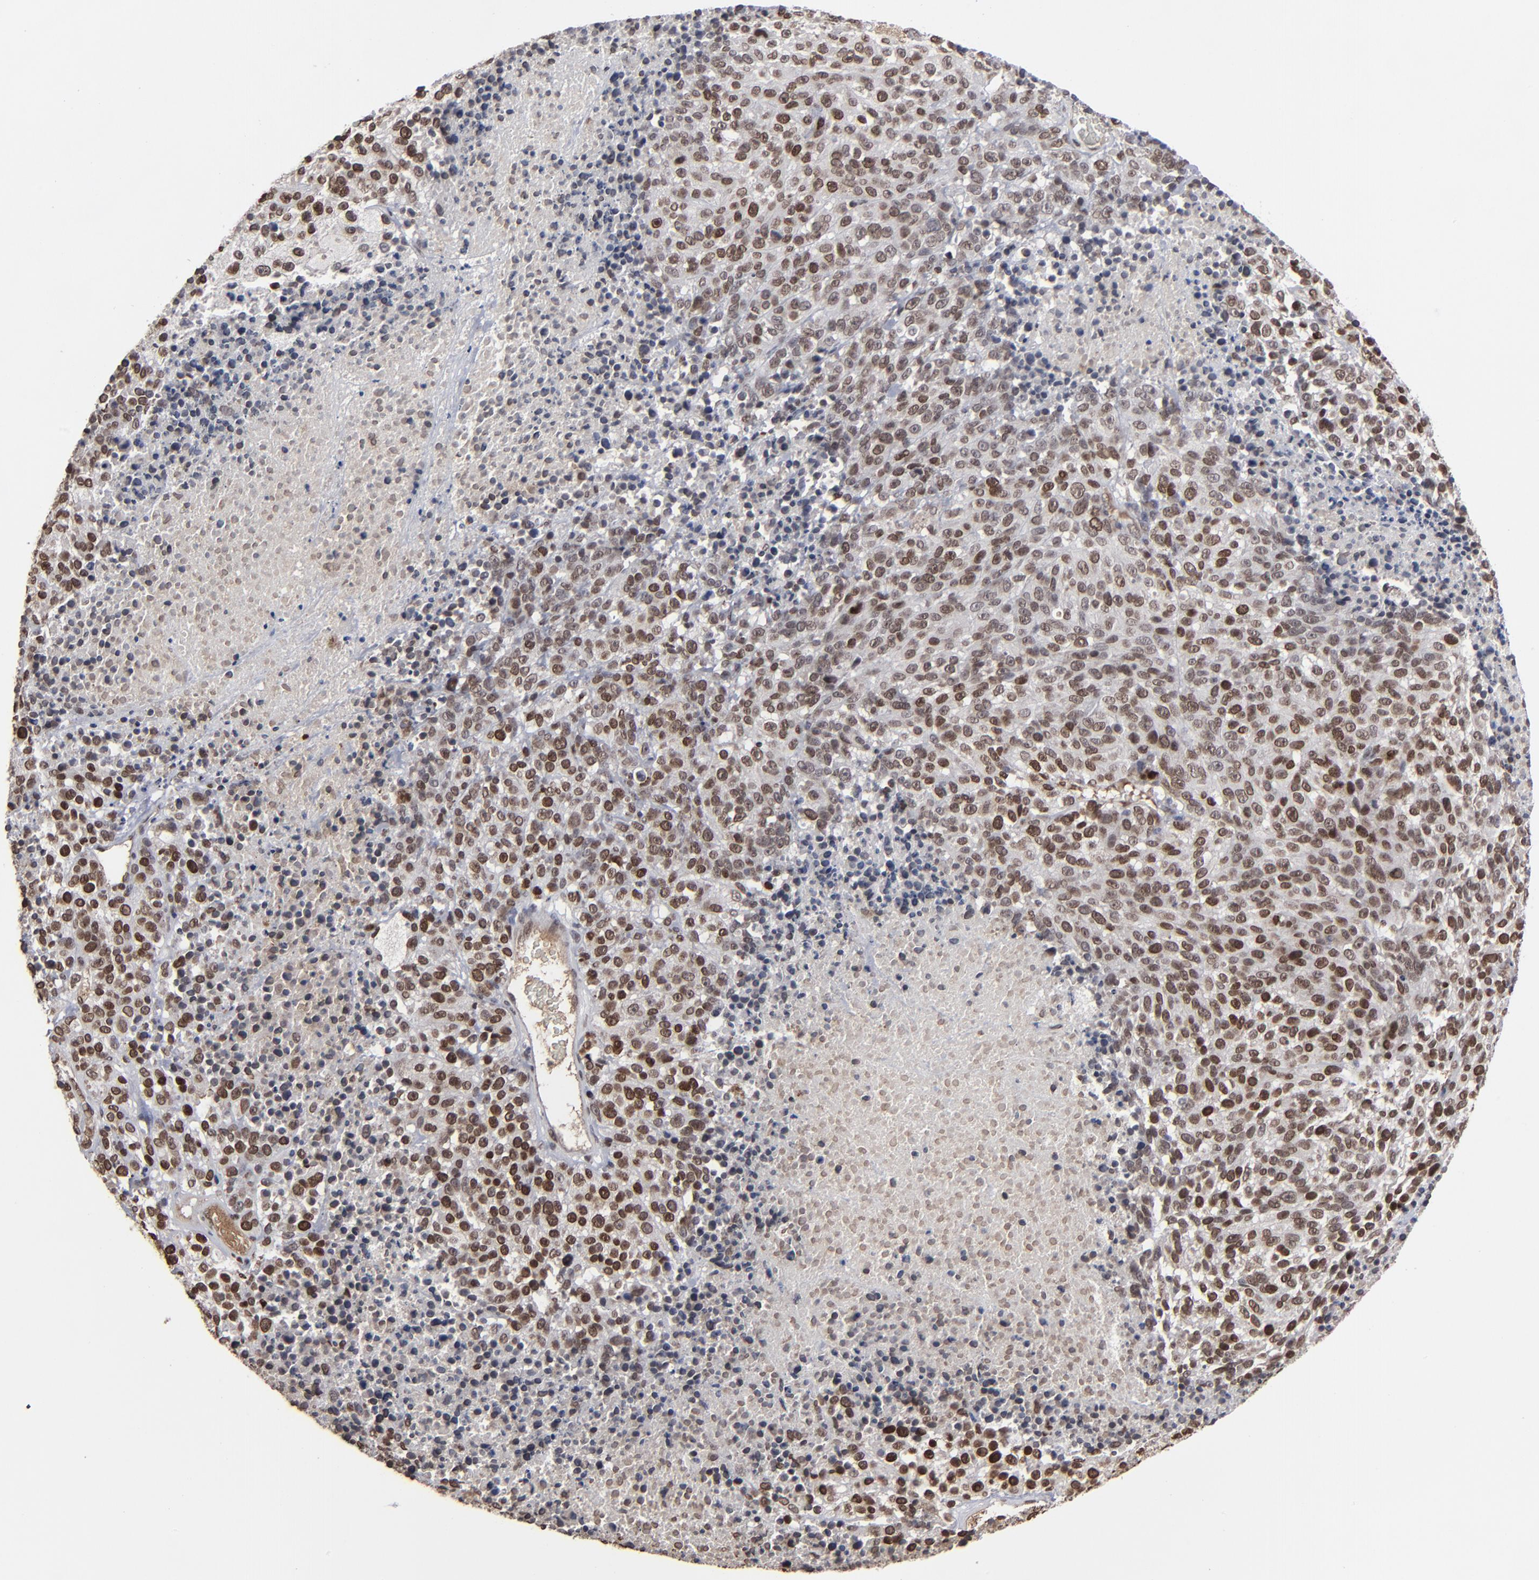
{"staining": {"intensity": "moderate", "quantity": "25%-75%", "location": "nuclear"}, "tissue": "melanoma", "cell_type": "Tumor cells", "image_type": "cancer", "snomed": [{"axis": "morphology", "description": "Malignant melanoma, Metastatic site"}, {"axis": "topography", "description": "Cerebral cortex"}], "caption": "Malignant melanoma (metastatic site) stained with a protein marker displays moderate staining in tumor cells.", "gene": "BAZ1A", "patient": {"sex": "female", "age": 52}}